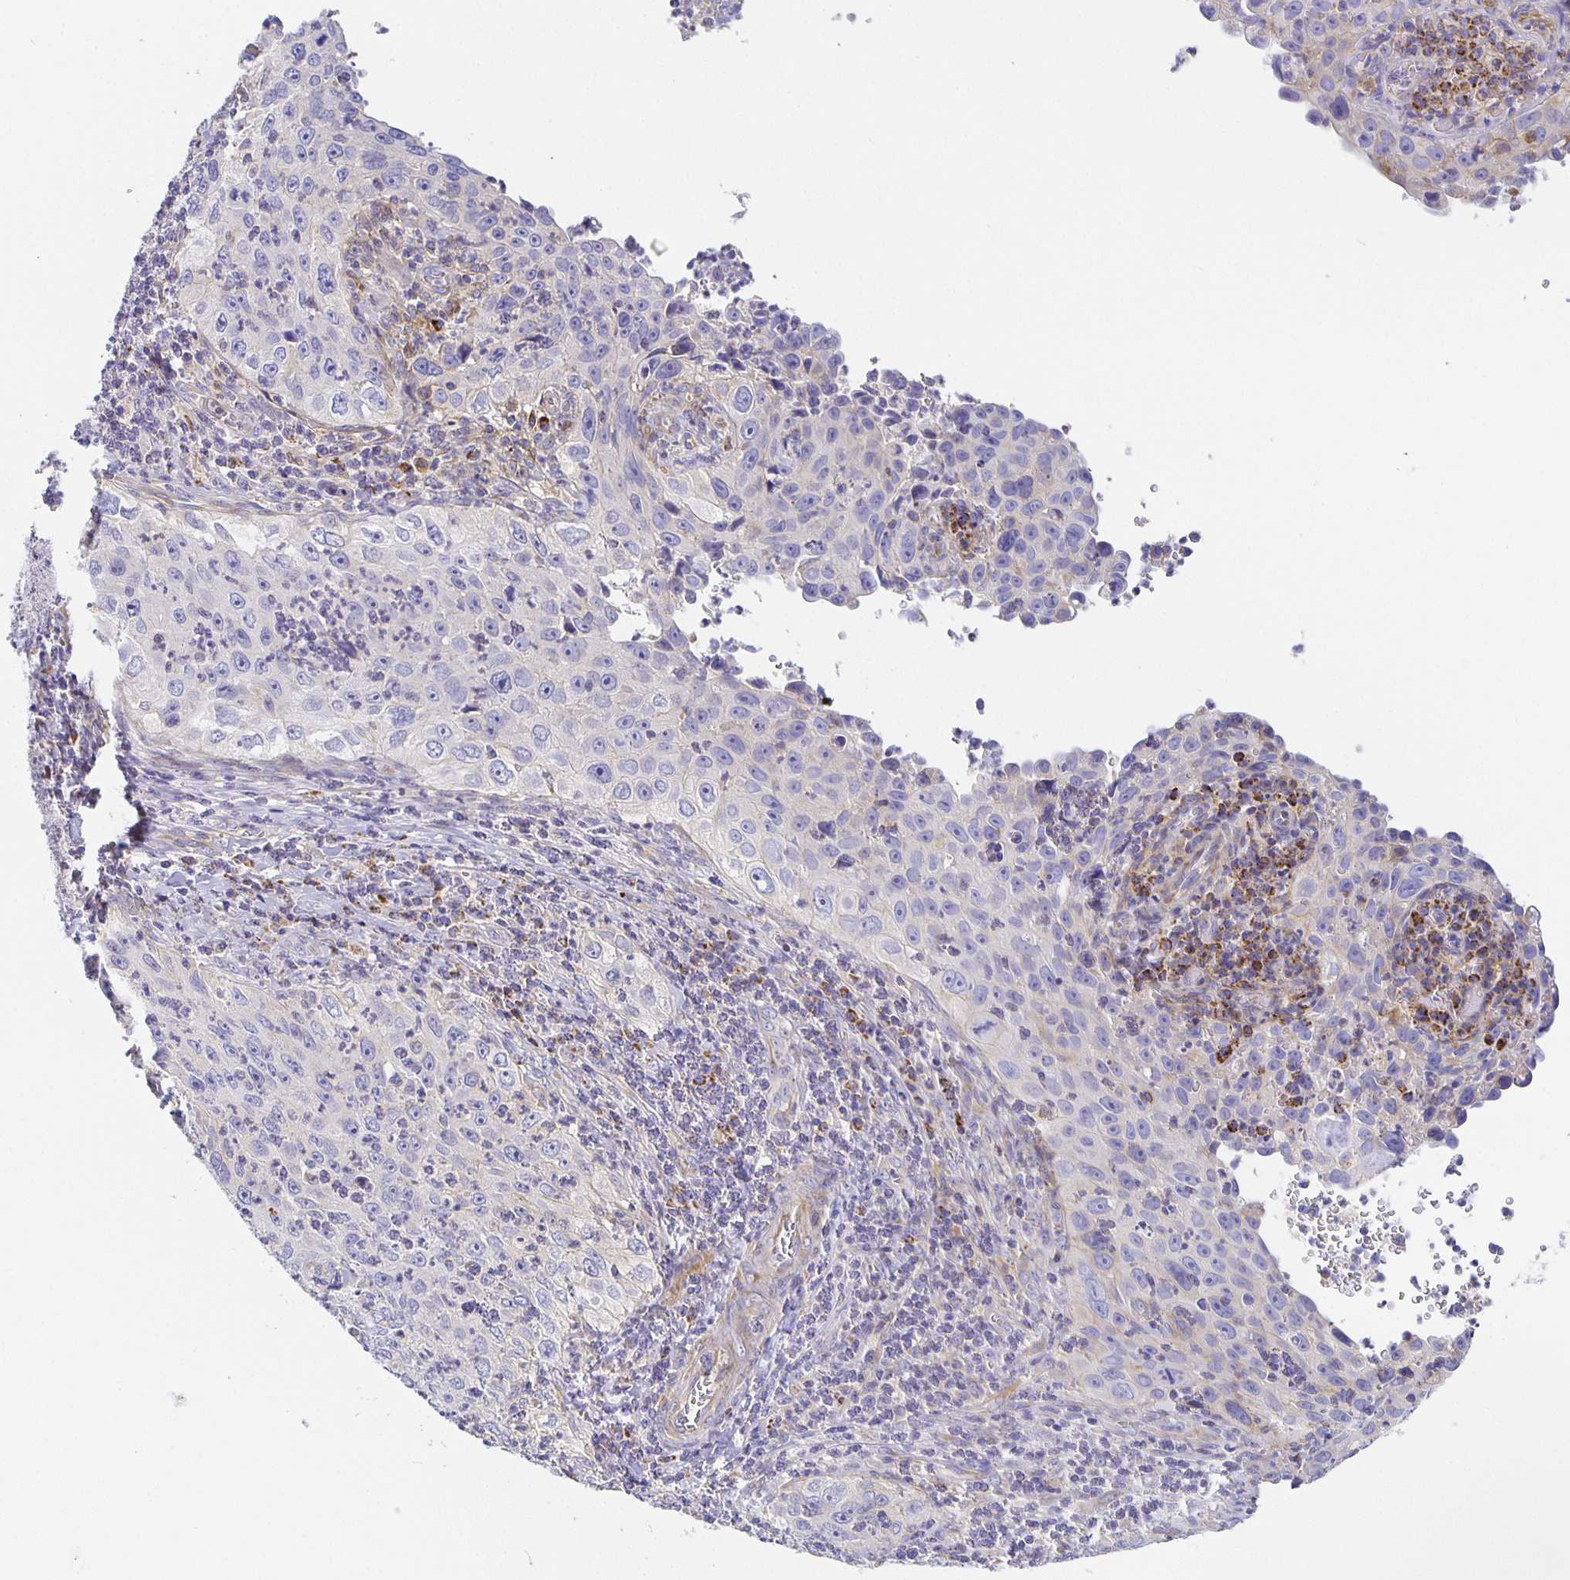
{"staining": {"intensity": "negative", "quantity": "none", "location": "none"}, "tissue": "cervical cancer", "cell_type": "Tumor cells", "image_type": "cancer", "snomed": [{"axis": "morphology", "description": "Squamous cell carcinoma, NOS"}, {"axis": "topography", "description": "Cervix"}], "caption": "This is an immunohistochemistry (IHC) micrograph of human cervical cancer (squamous cell carcinoma). There is no expression in tumor cells.", "gene": "FLRT3", "patient": {"sex": "female", "age": 30}}